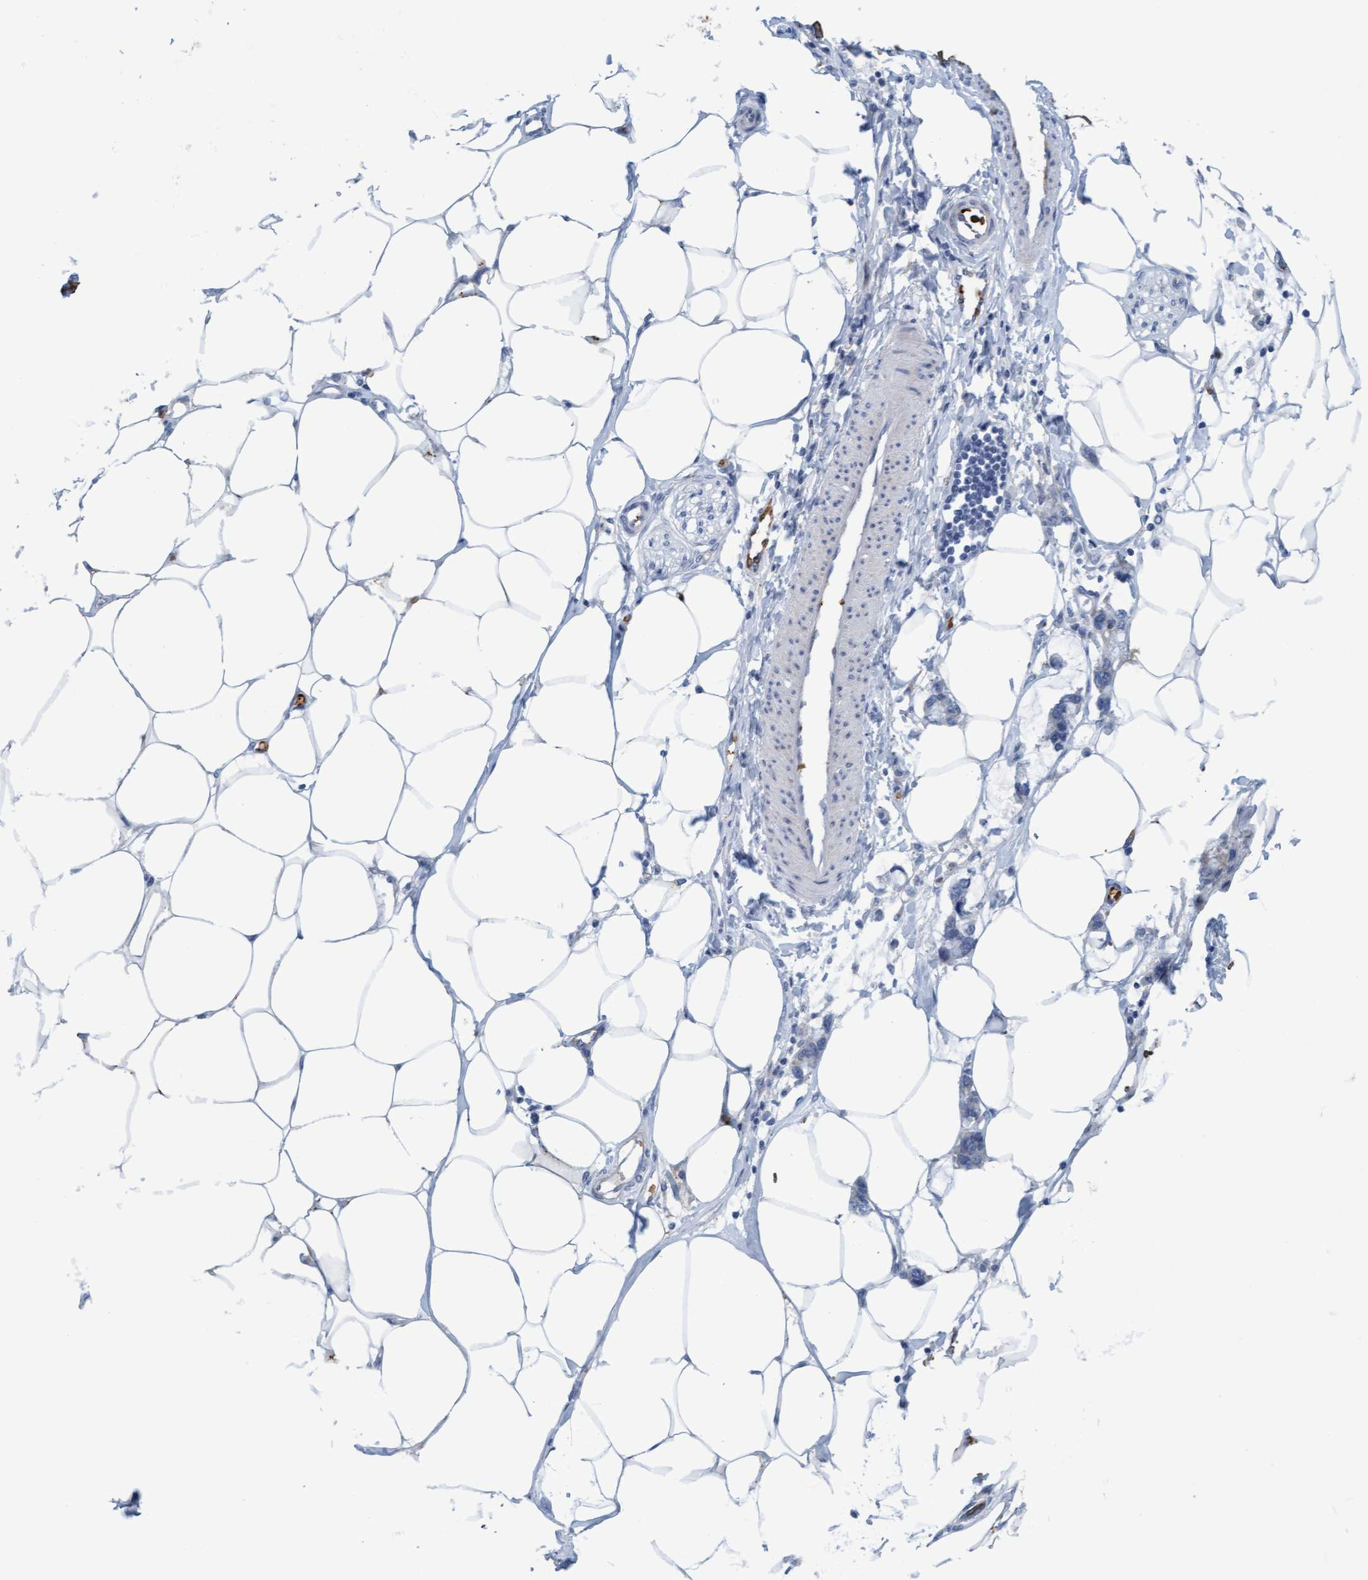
{"staining": {"intensity": "negative", "quantity": "none", "location": "none"}, "tissue": "adipose tissue", "cell_type": "Adipocytes", "image_type": "normal", "snomed": [{"axis": "morphology", "description": "Normal tissue, NOS"}, {"axis": "morphology", "description": "Adenocarcinoma, NOS"}, {"axis": "topography", "description": "Colon"}, {"axis": "topography", "description": "Peripheral nerve tissue"}], "caption": "Unremarkable adipose tissue was stained to show a protein in brown. There is no significant positivity in adipocytes.", "gene": "P2RX5", "patient": {"sex": "male", "age": 14}}